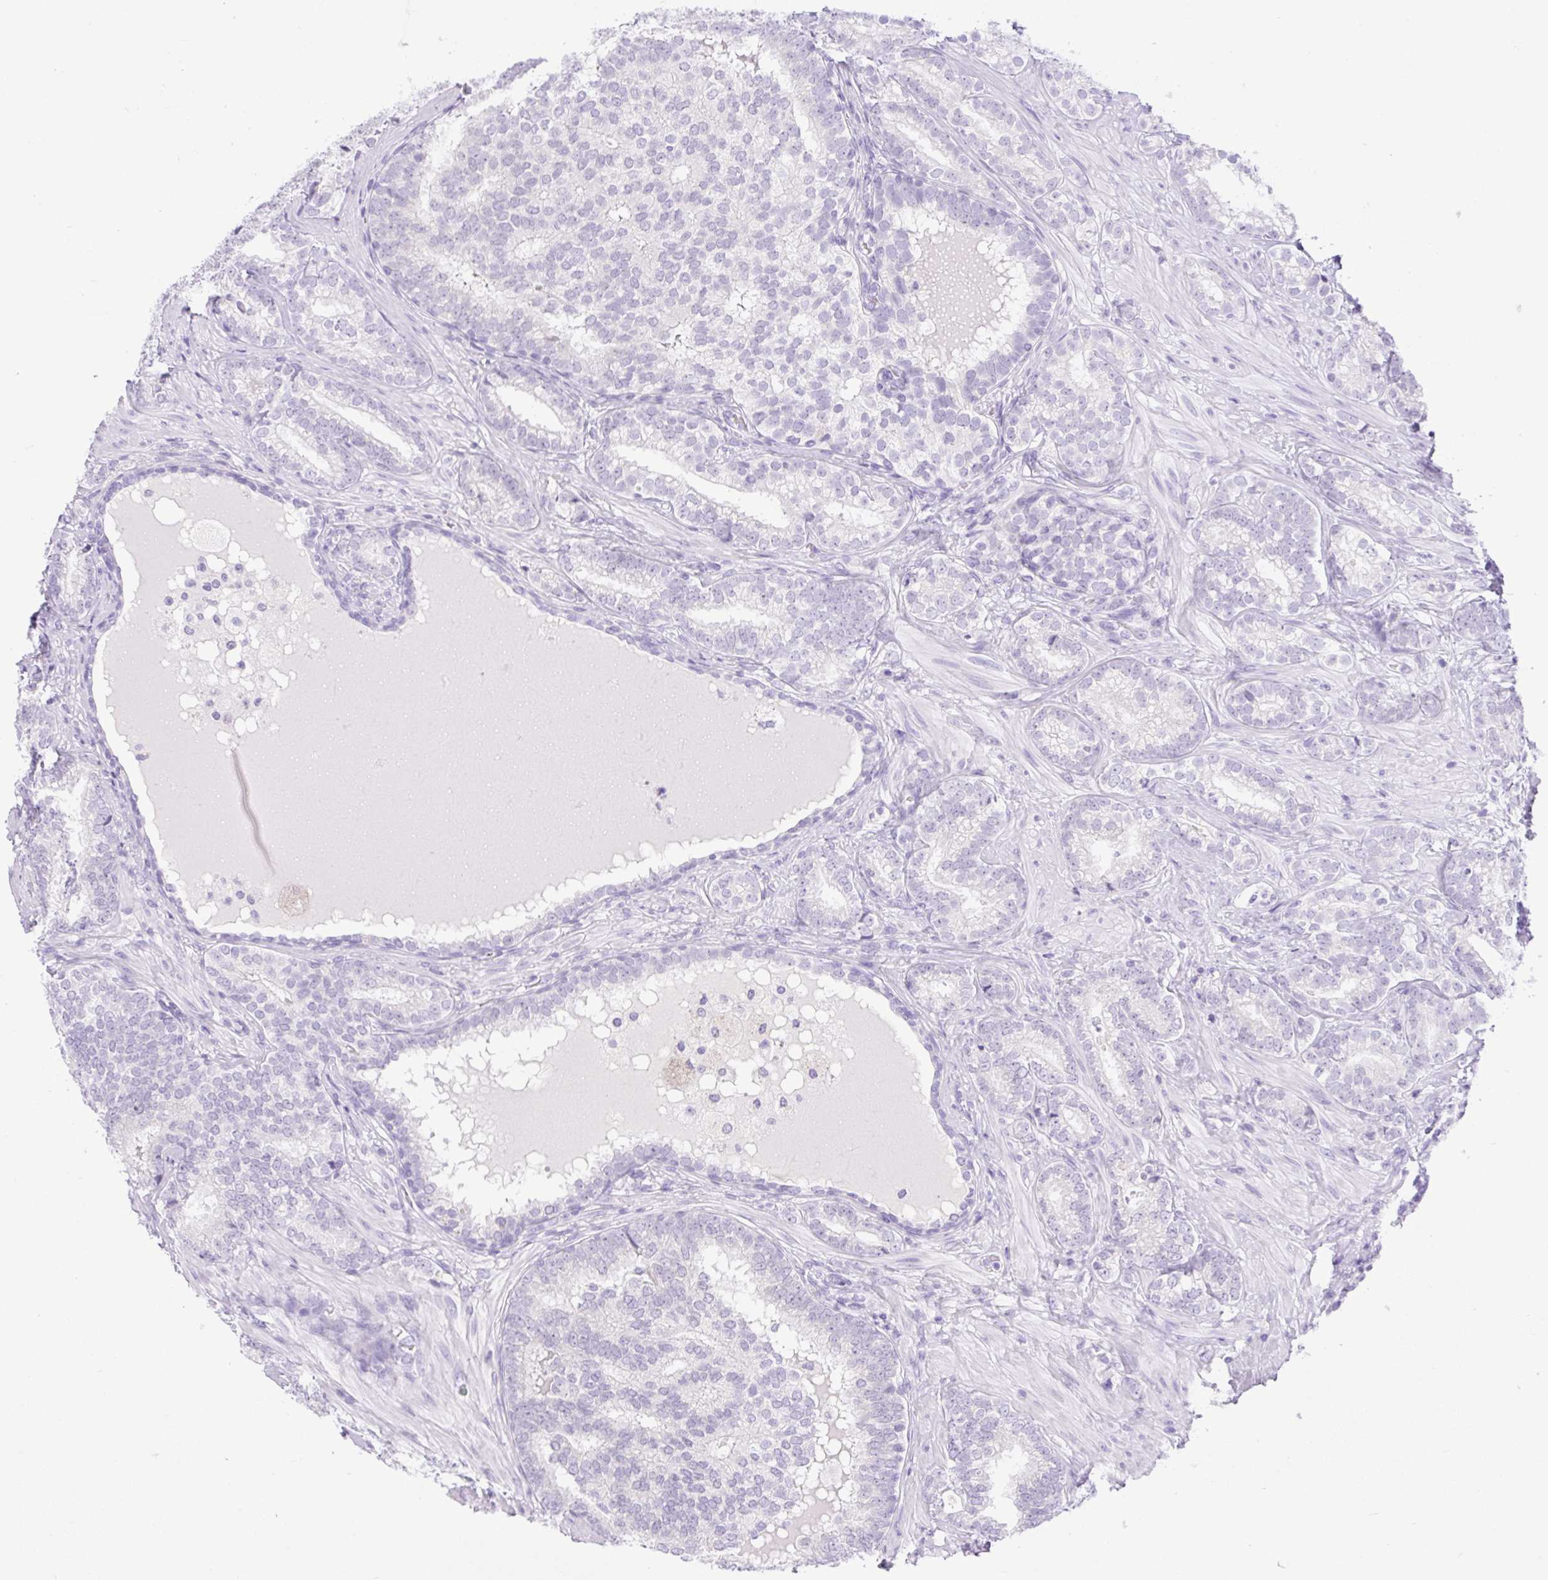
{"staining": {"intensity": "negative", "quantity": "none", "location": "none"}, "tissue": "prostate cancer", "cell_type": "Tumor cells", "image_type": "cancer", "snomed": [{"axis": "morphology", "description": "Adenocarcinoma, High grade"}, {"axis": "topography", "description": "Prostate"}], "caption": "This is an IHC image of prostate adenocarcinoma (high-grade). There is no staining in tumor cells.", "gene": "SLC25A40", "patient": {"sex": "male", "age": 72}}